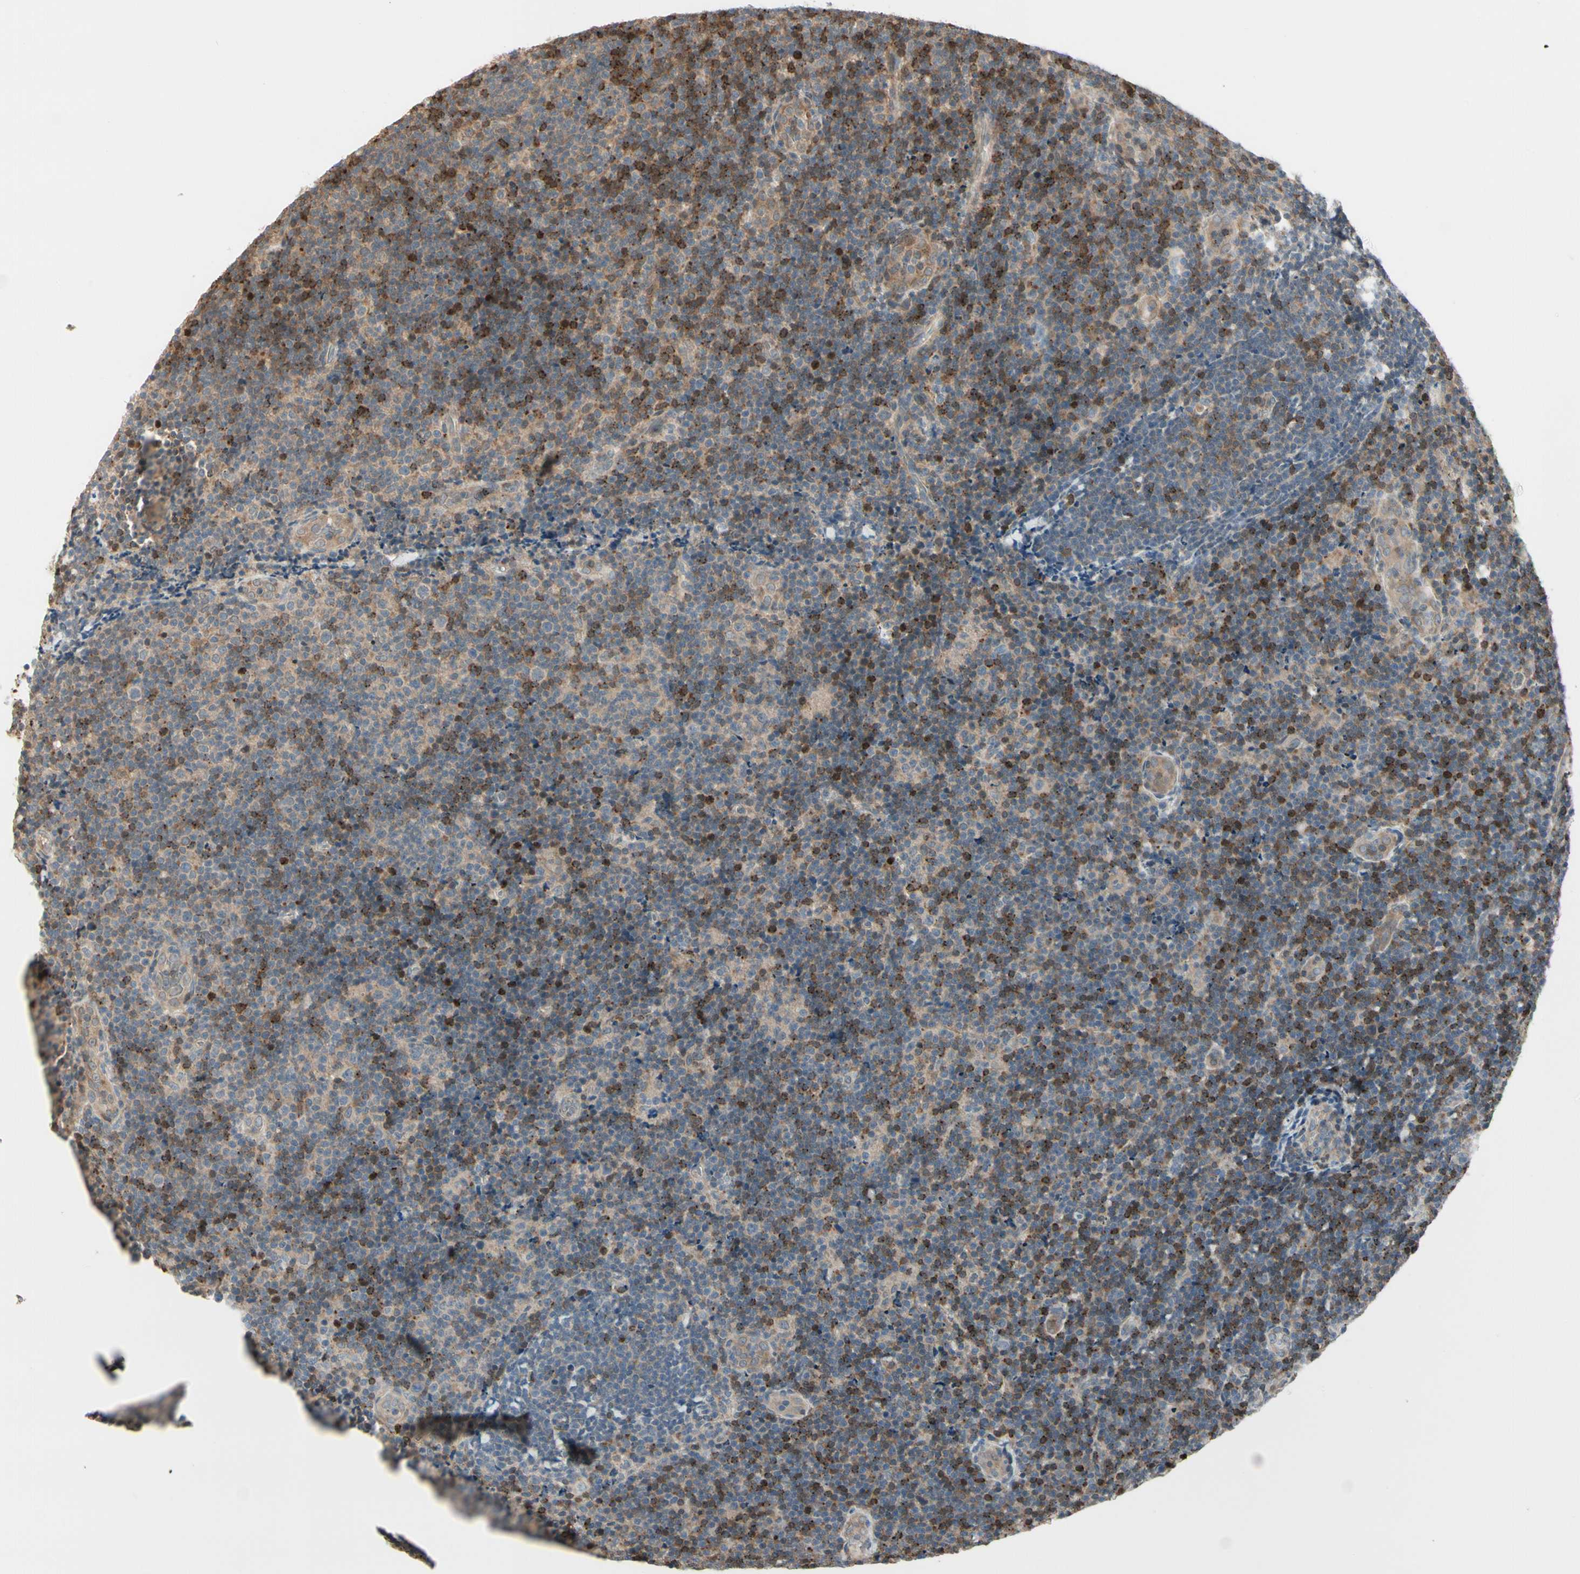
{"staining": {"intensity": "moderate", "quantity": ">75%", "location": "cytoplasmic/membranous"}, "tissue": "lymphoma", "cell_type": "Tumor cells", "image_type": "cancer", "snomed": [{"axis": "morphology", "description": "Malignant lymphoma, non-Hodgkin's type, Low grade"}, {"axis": "topography", "description": "Lymph node"}], "caption": "Protein staining of lymphoma tissue reveals moderate cytoplasmic/membranous staining in about >75% of tumor cells. Immunohistochemistry stains the protein of interest in brown and the nuclei are stained blue.", "gene": "EVC", "patient": {"sex": "male", "age": 83}}